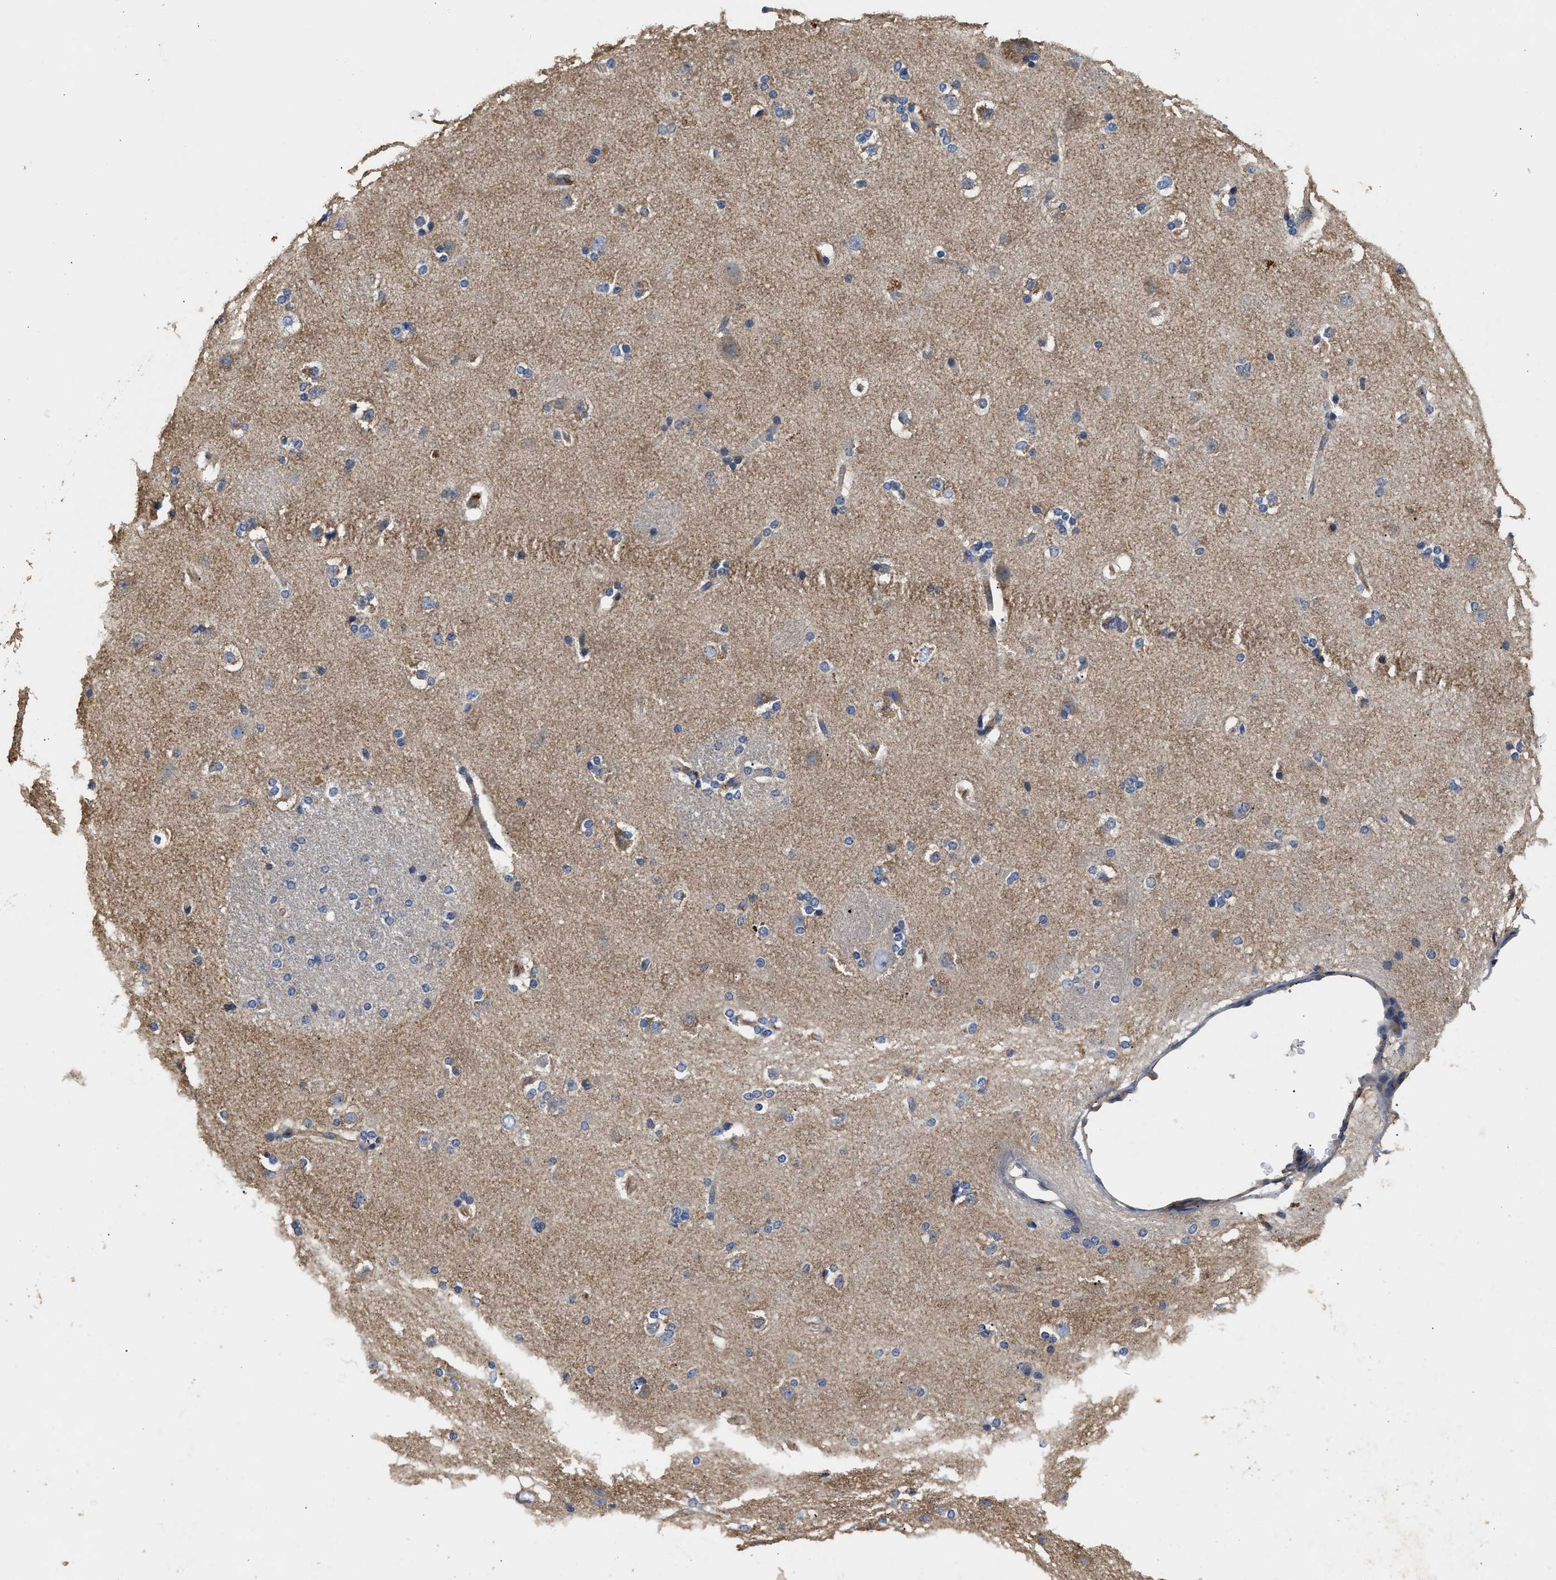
{"staining": {"intensity": "moderate", "quantity": "<25%", "location": "cytoplasmic/membranous"}, "tissue": "caudate", "cell_type": "Glial cells", "image_type": "normal", "snomed": [{"axis": "morphology", "description": "Normal tissue, NOS"}, {"axis": "topography", "description": "Lateral ventricle wall"}], "caption": "Normal caudate reveals moderate cytoplasmic/membranous positivity in about <25% of glial cells.", "gene": "KLB", "patient": {"sex": "female", "age": 19}}